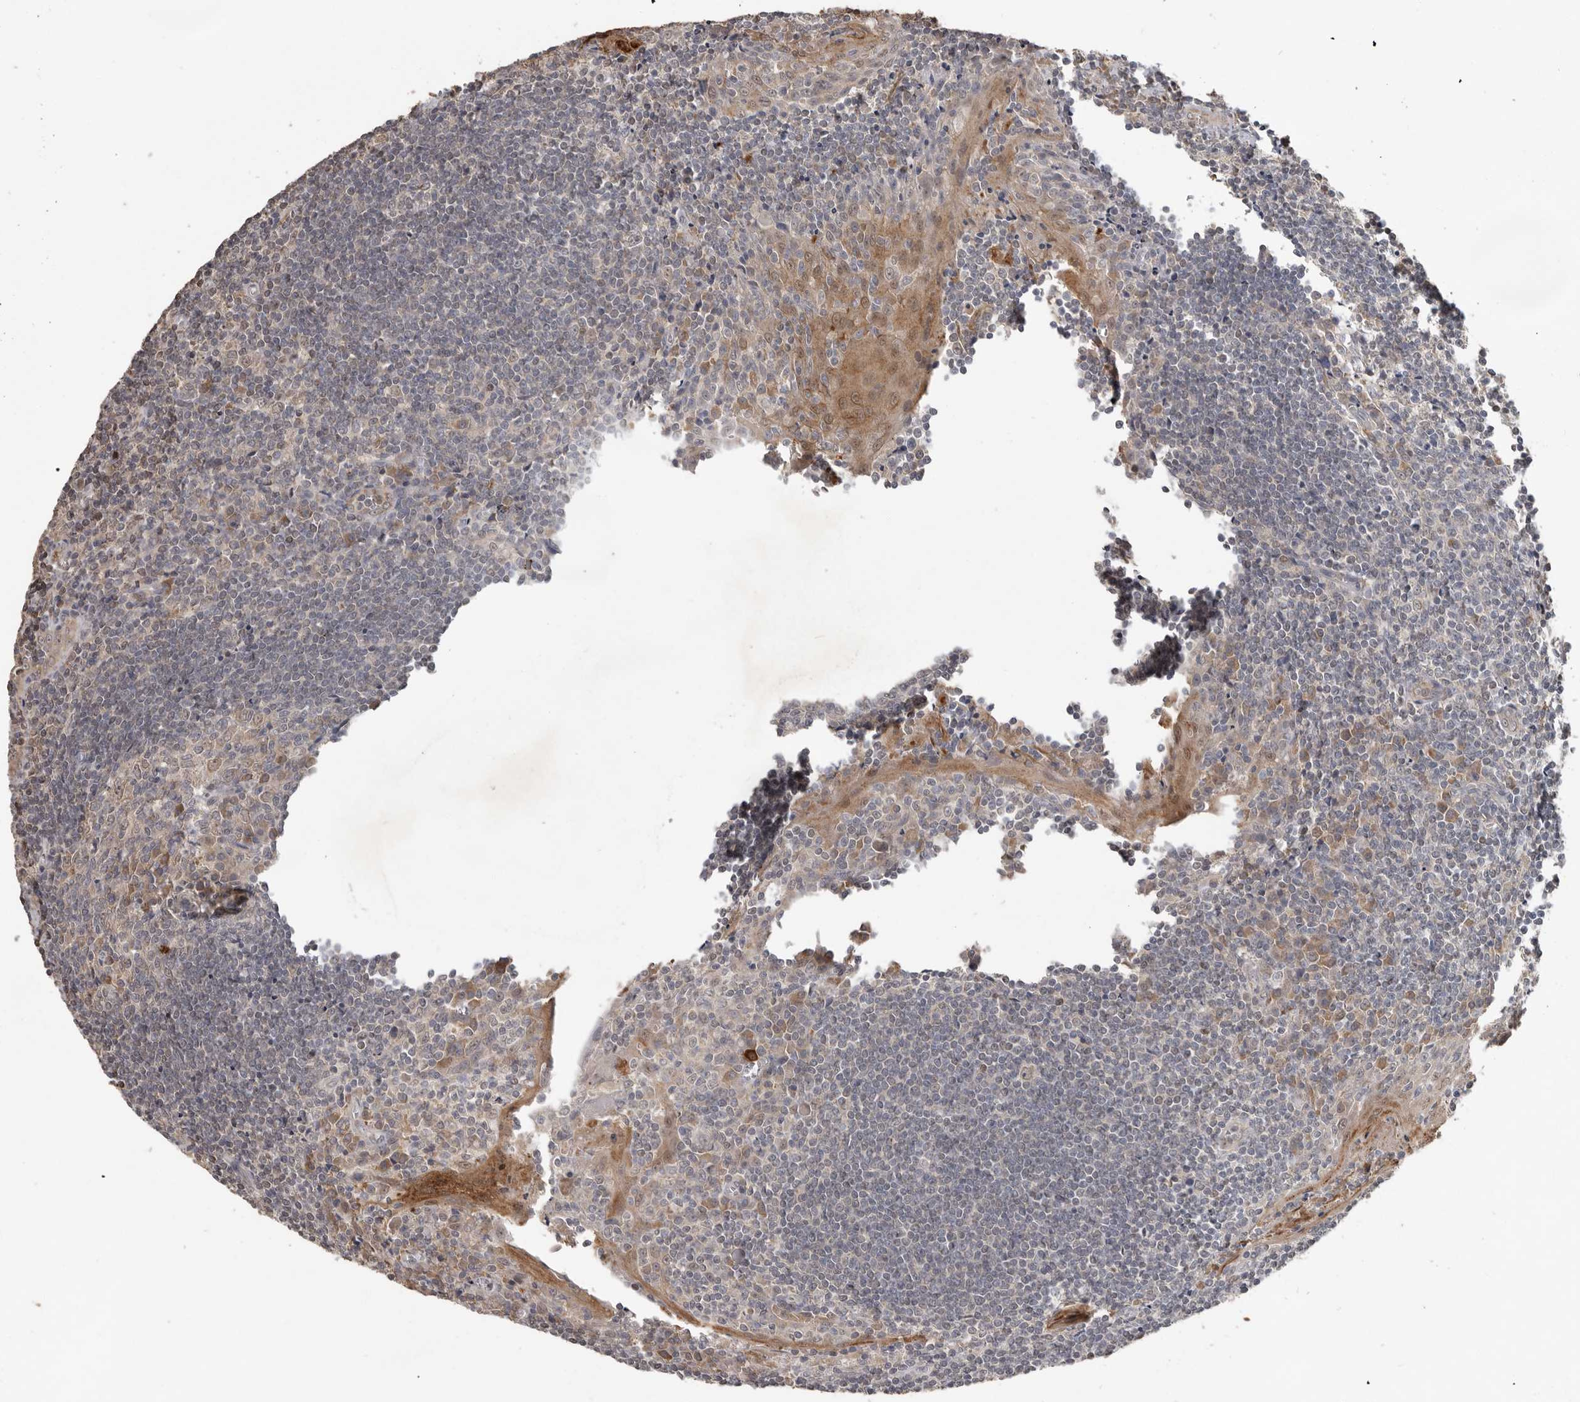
{"staining": {"intensity": "weak", "quantity": "<25%", "location": "cytoplasmic/membranous"}, "tissue": "tonsil", "cell_type": "Germinal center cells", "image_type": "normal", "snomed": [{"axis": "morphology", "description": "Normal tissue, NOS"}, {"axis": "topography", "description": "Tonsil"}], "caption": "Immunohistochemistry (IHC) histopathology image of benign tonsil stained for a protein (brown), which shows no staining in germinal center cells.", "gene": "MTF1", "patient": {"sex": "male", "age": 27}}